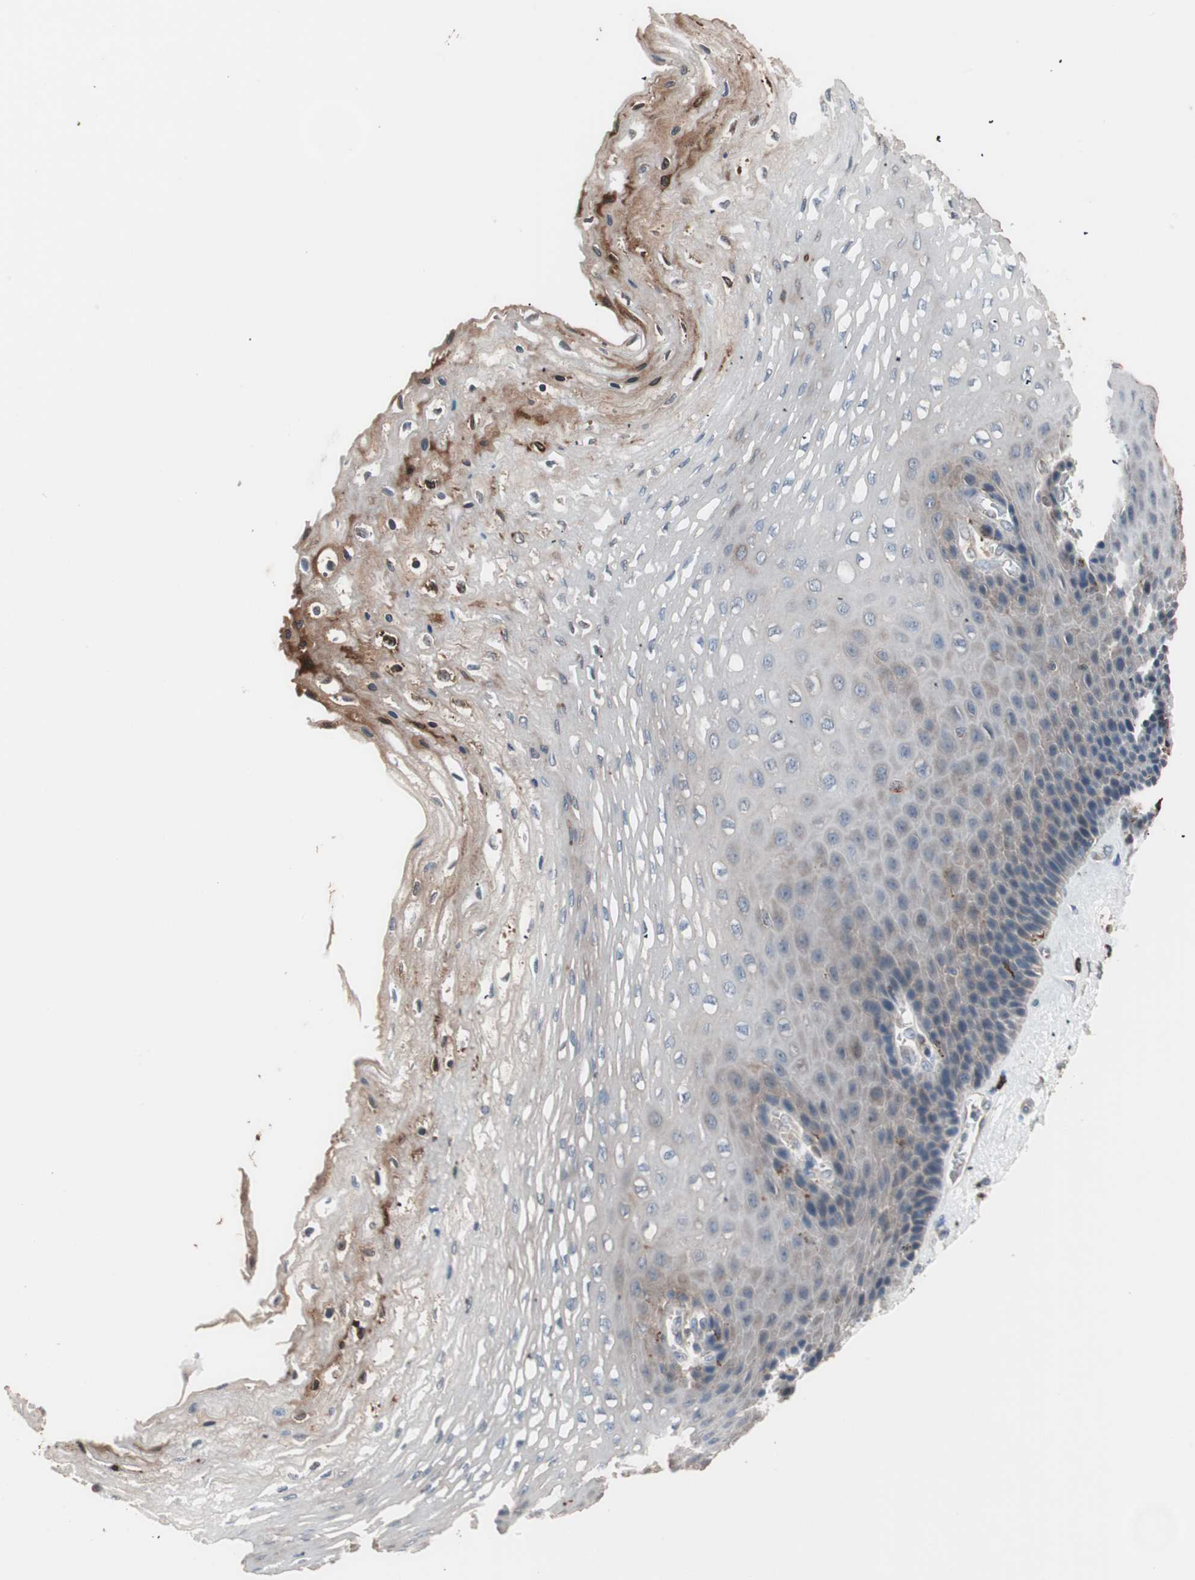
{"staining": {"intensity": "moderate", "quantity": "<25%", "location": "cytoplasmic/membranous"}, "tissue": "esophagus", "cell_type": "Squamous epithelial cells", "image_type": "normal", "snomed": [{"axis": "morphology", "description": "Normal tissue, NOS"}, {"axis": "topography", "description": "Esophagus"}], "caption": "Moderate cytoplasmic/membranous staining is present in about <25% of squamous epithelial cells in normal esophagus. The staining was performed using DAB (3,3'-diaminobenzidine), with brown indicating positive protein expression. Nuclei are stained blue with hematoxylin.", "gene": "CCT3", "patient": {"sex": "female", "age": 72}}